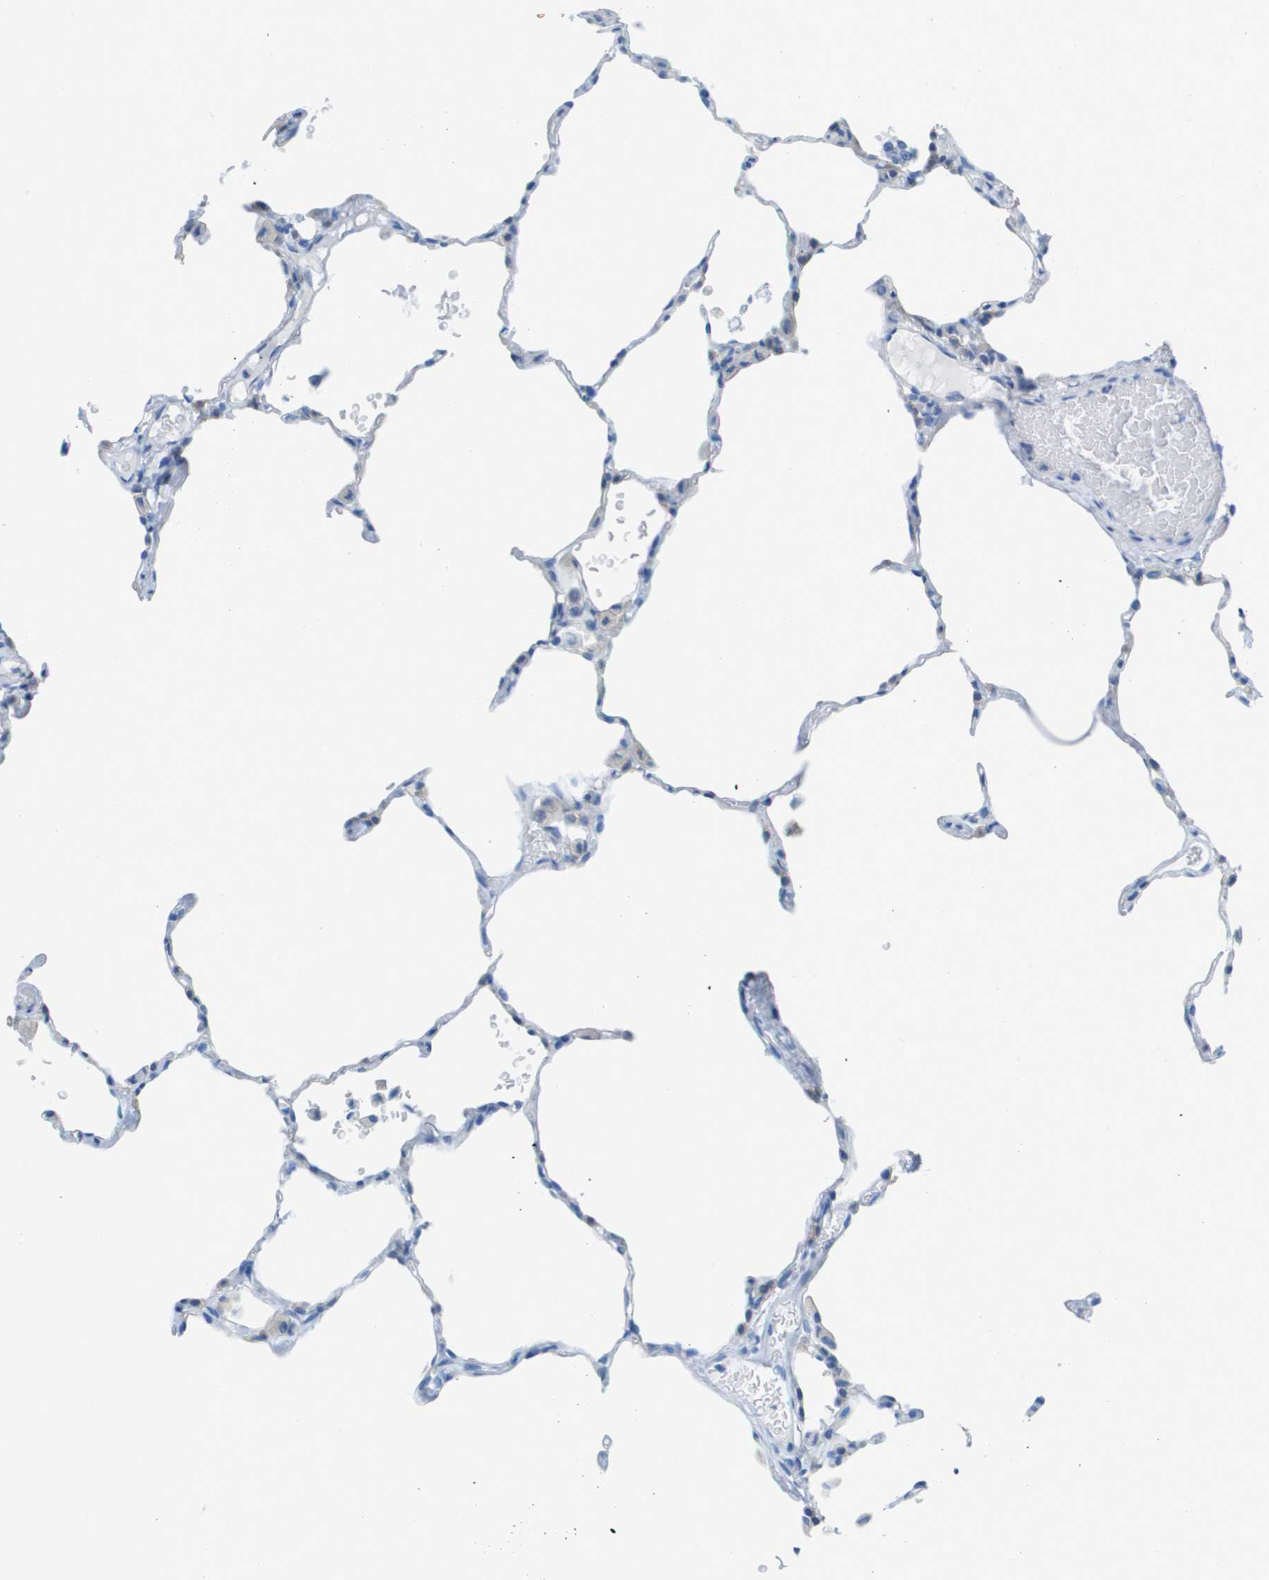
{"staining": {"intensity": "negative", "quantity": "none", "location": "none"}, "tissue": "lung", "cell_type": "Alveolar cells", "image_type": "normal", "snomed": [{"axis": "morphology", "description": "Normal tissue, NOS"}, {"axis": "topography", "description": "Lung"}], "caption": "DAB (3,3'-diaminobenzidine) immunohistochemical staining of benign human lung displays no significant positivity in alveolar cells. Brightfield microscopy of IHC stained with DAB (3,3'-diaminobenzidine) (brown) and hematoxylin (blue), captured at high magnification.", "gene": "CD46", "patient": {"sex": "female", "age": 49}}